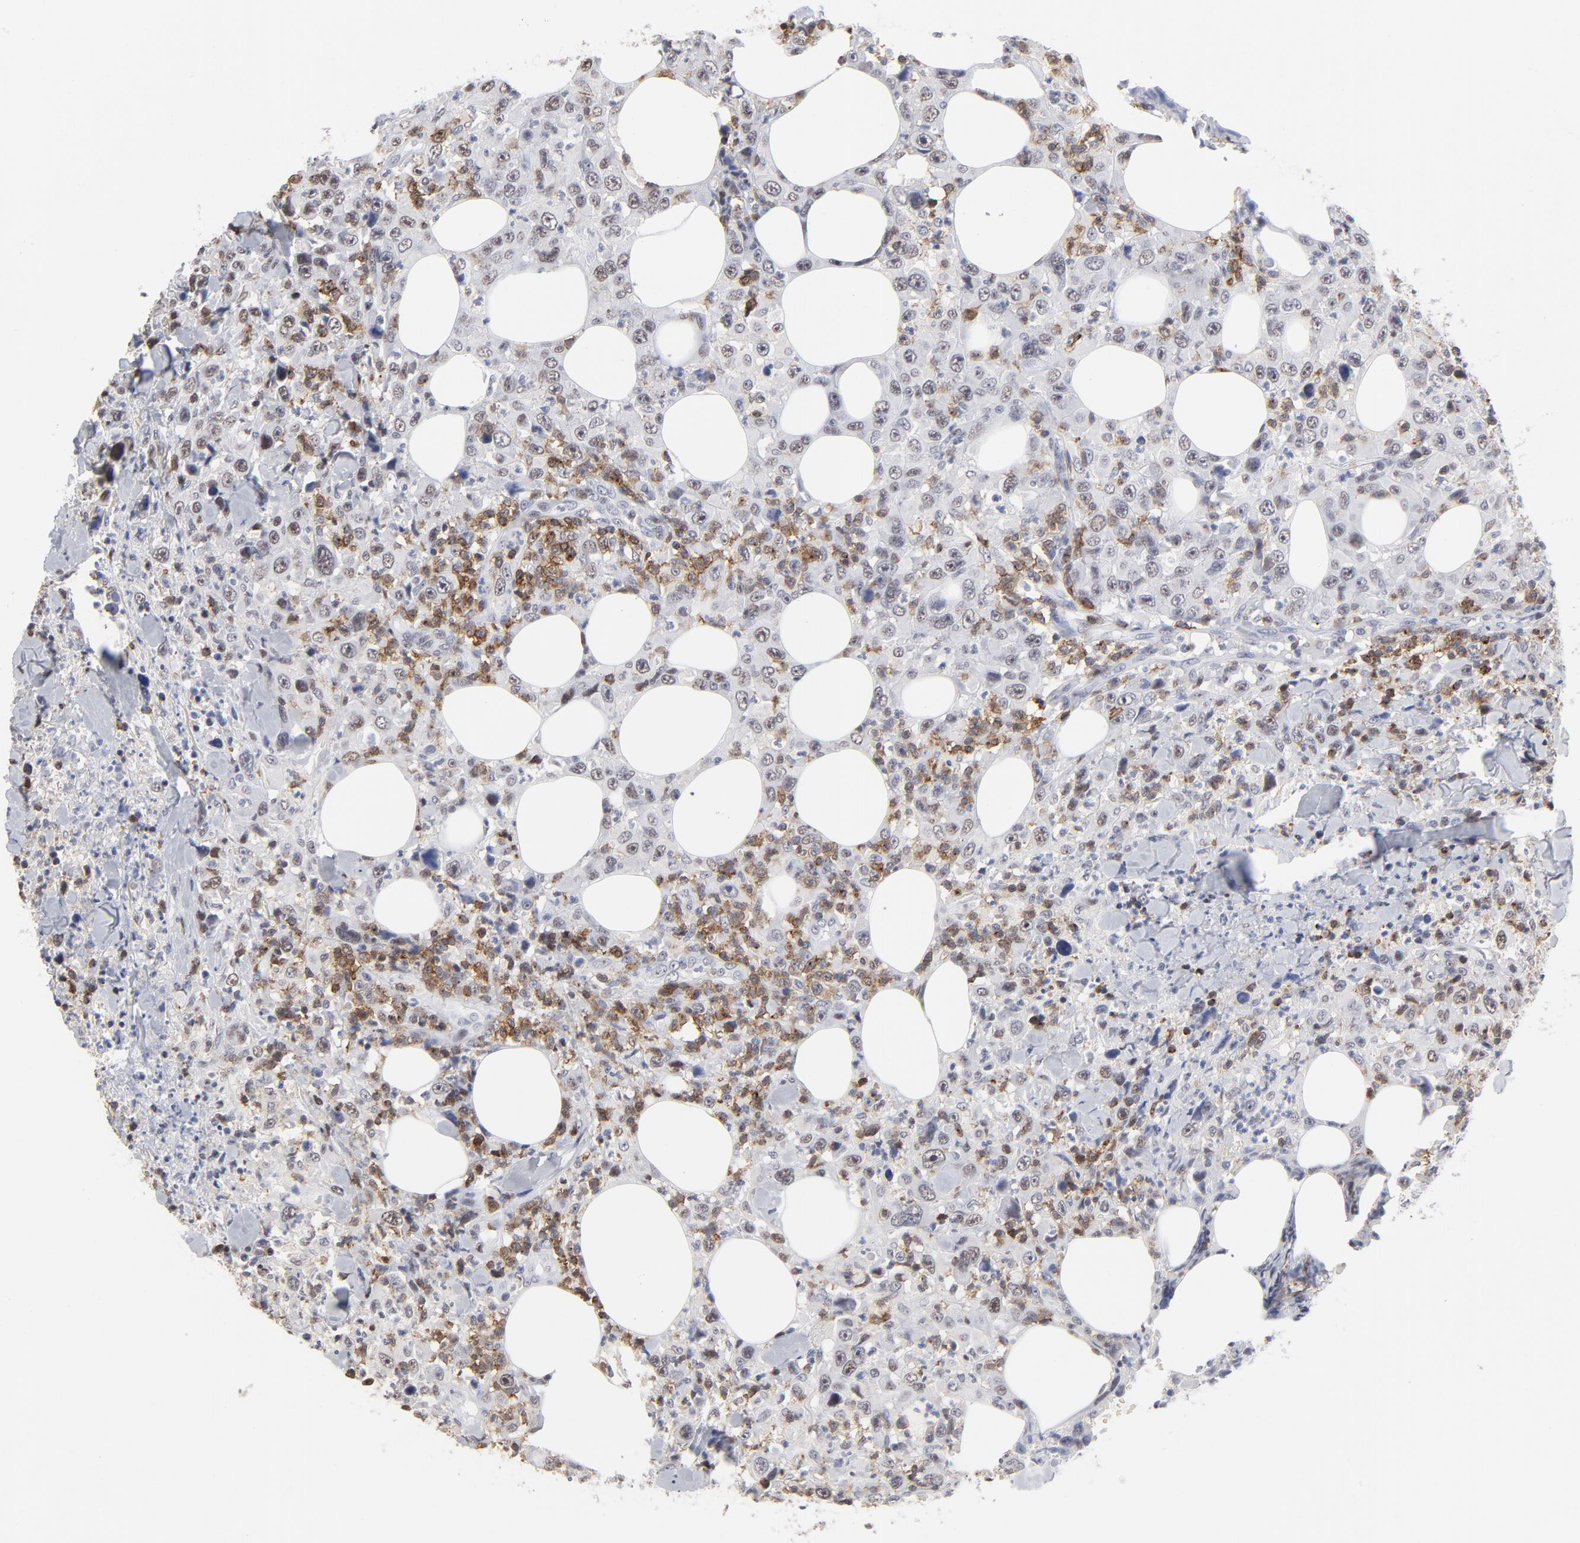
{"staining": {"intensity": "weak", "quantity": ">75%", "location": "nuclear"}, "tissue": "thyroid cancer", "cell_type": "Tumor cells", "image_type": "cancer", "snomed": [{"axis": "morphology", "description": "Carcinoma, NOS"}, {"axis": "topography", "description": "Thyroid gland"}], "caption": "DAB immunohistochemical staining of human thyroid cancer (carcinoma) reveals weak nuclear protein expression in about >75% of tumor cells. Ihc stains the protein of interest in brown and the nuclei are stained blue.", "gene": "CD2", "patient": {"sex": "female", "age": 77}}